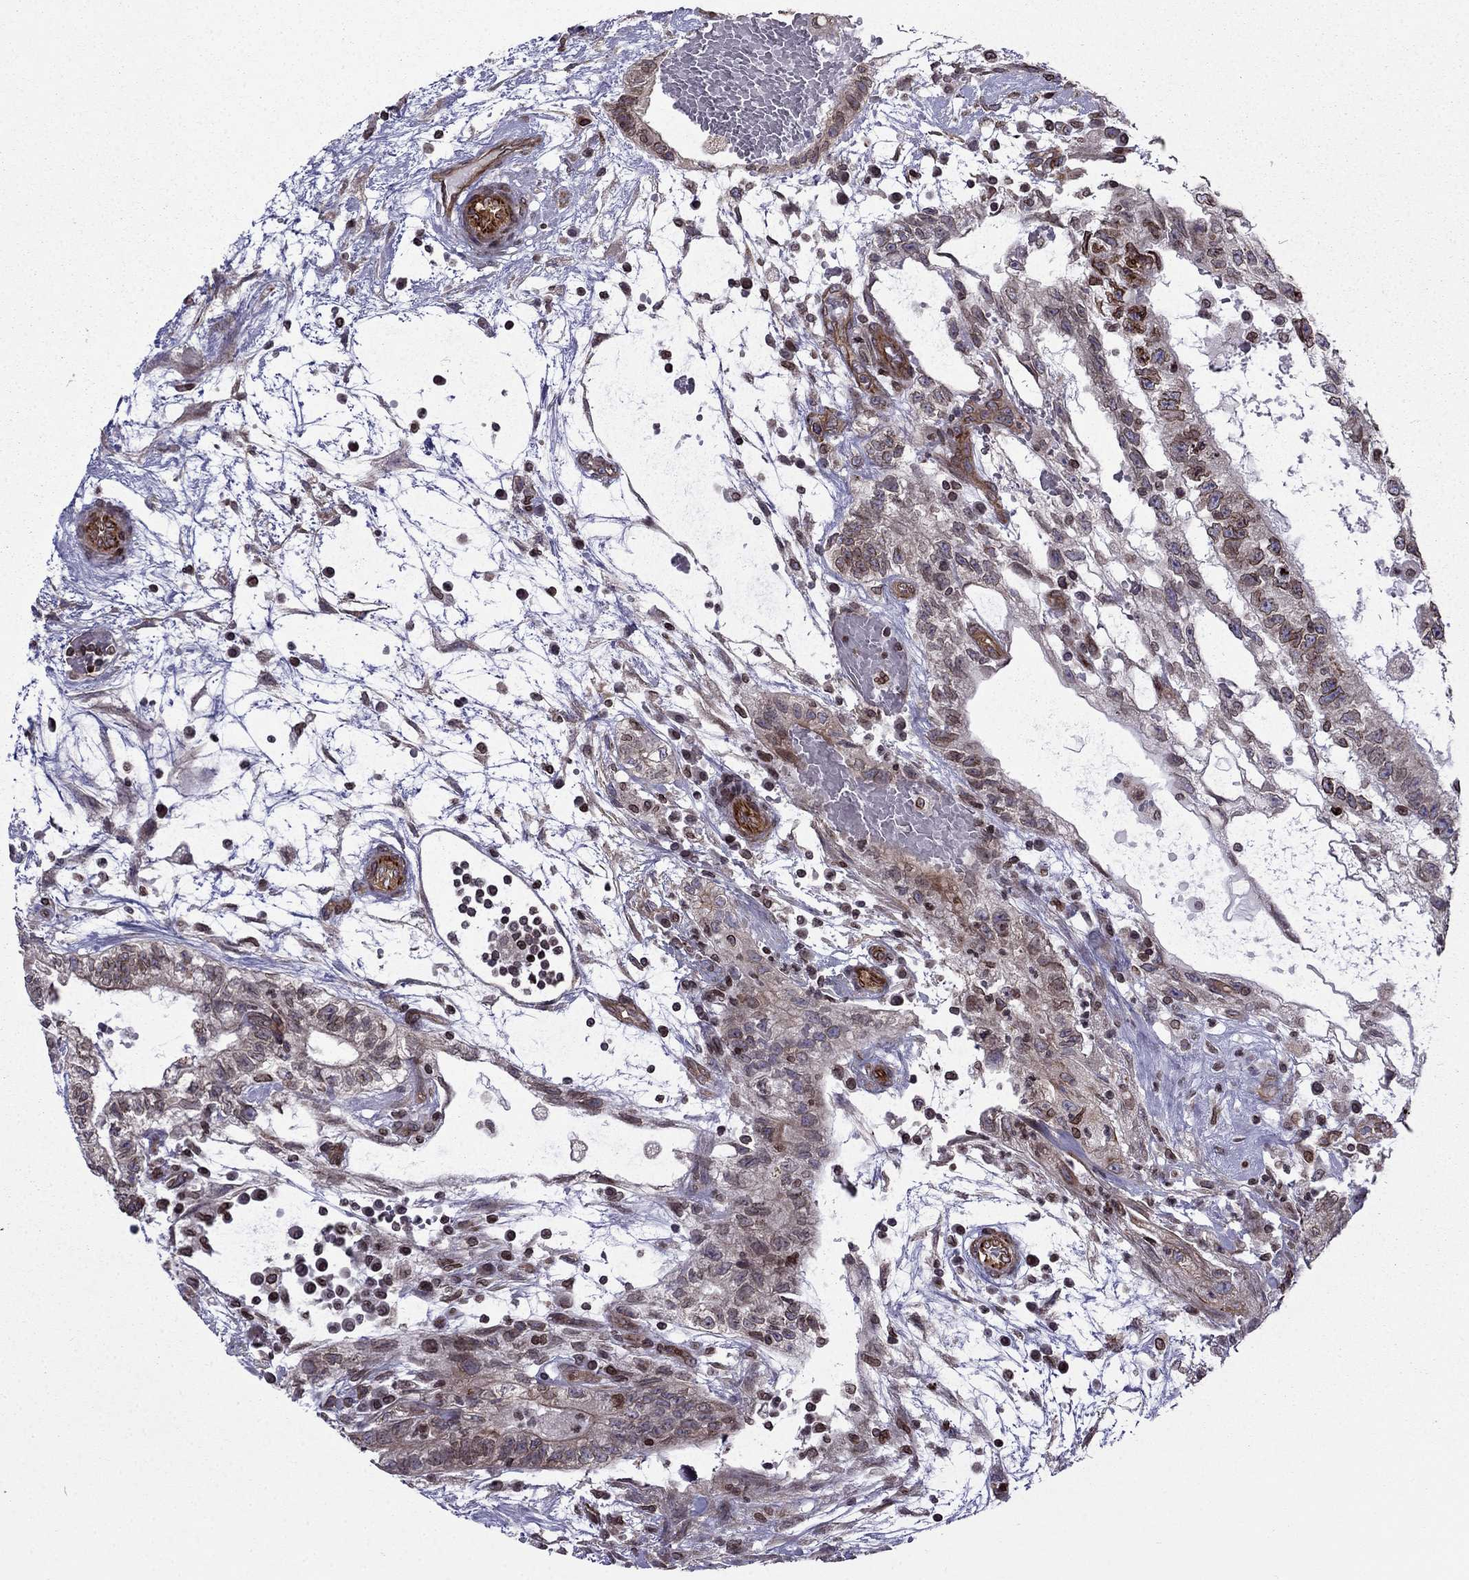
{"staining": {"intensity": "weak", "quantity": "25%-75%", "location": "nuclear"}, "tissue": "testis cancer", "cell_type": "Tumor cells", "image_type": "cancer", "snomed": [{"axis": "morphology", "description": "Normal tissue, NOS"}, {"axis": "morphology", "description": "Carcinoma, Embryonal, NOS"}, {"axis": "topography", "description": "Testis"}, {"axis": "topography", "description": "Epididymis"}], "caption": "Protein analysis of testis cancer tissue demonstrates weak nuclear expression in about 25%-75% of tumor cells. (DAB (3,3'-diaminobenzidine) IHC, brown staining for protein, blue staining for nuclei).", "gene": "CDC42BPA", "patient": {"sex": "male", "age": 32}}